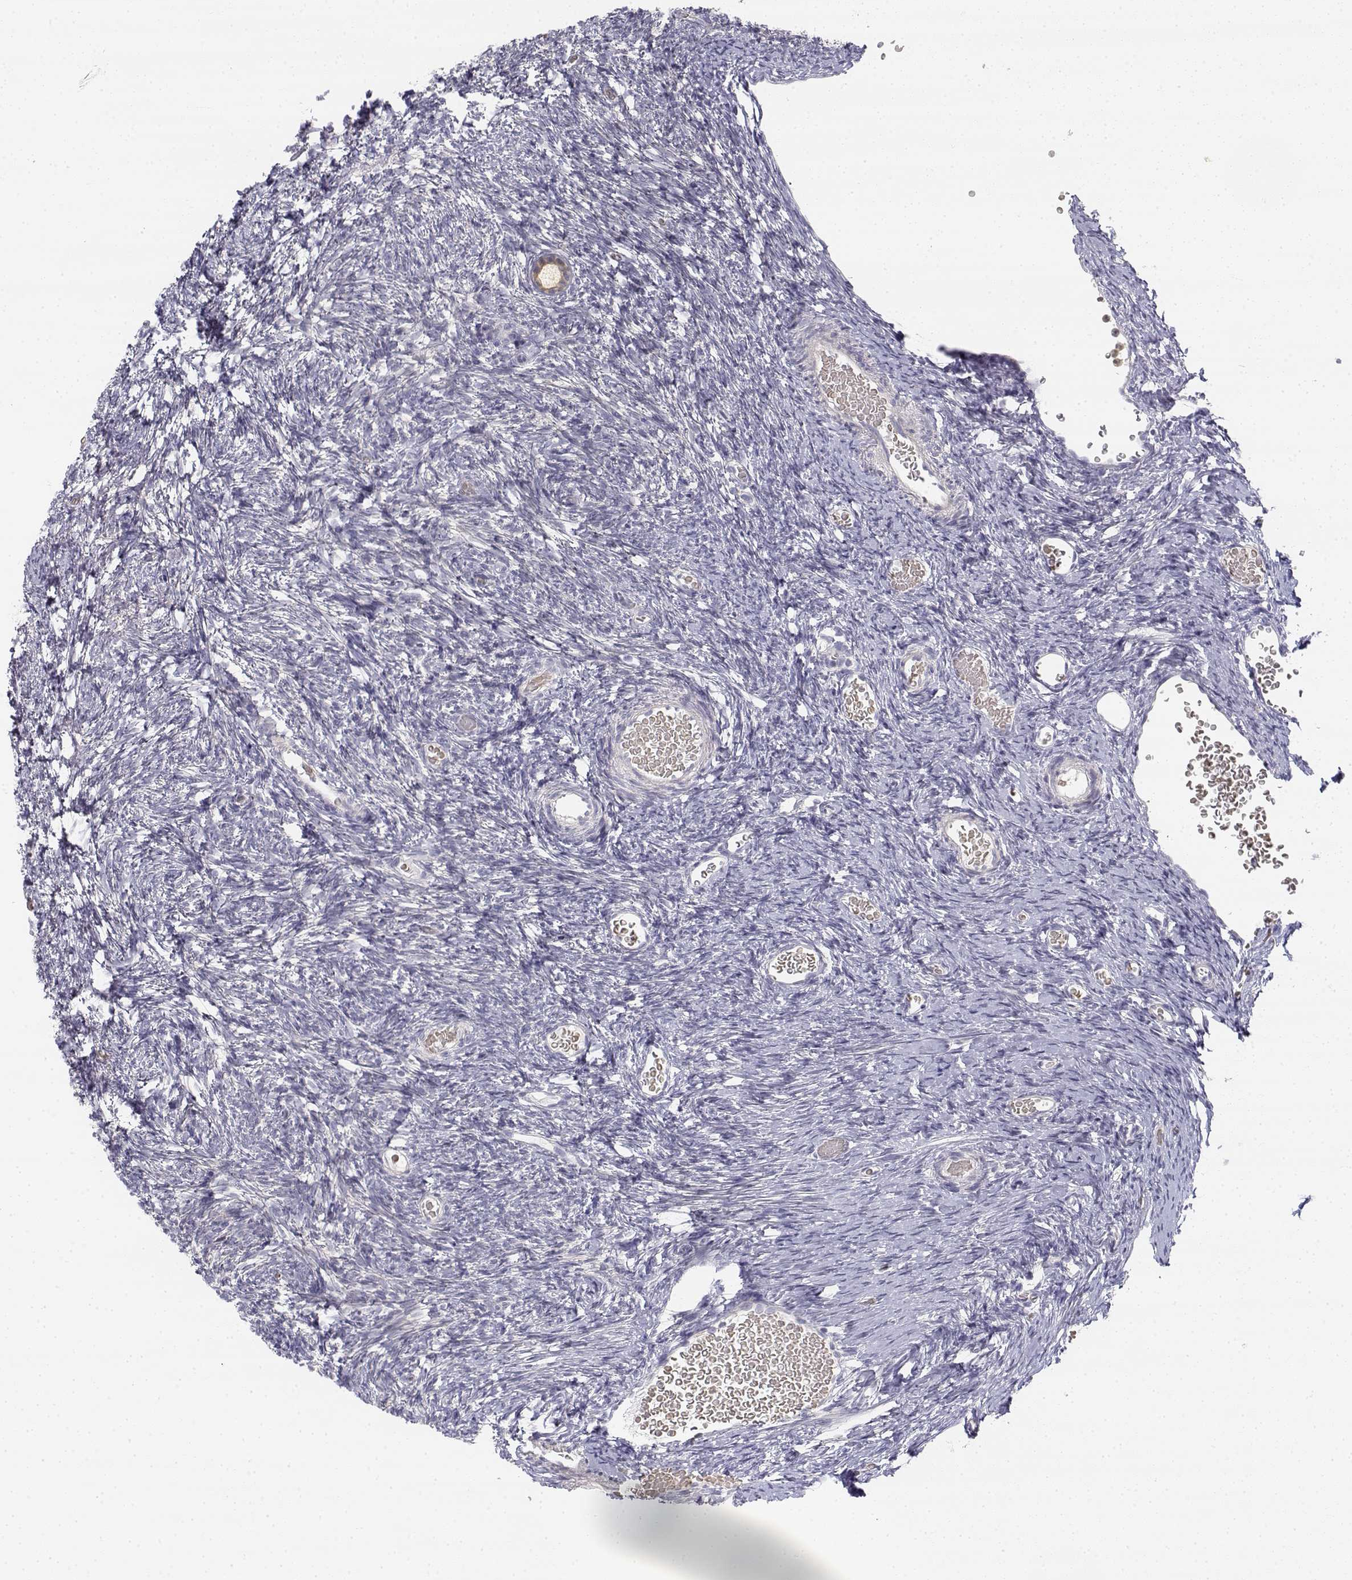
{"staining": {"intensity": "weak", "quantity": ">75%", "location": "cytoplasmic/membranous"}, "tissue": "ovary", "cell_type": "Follicle cells", "image_type": "normal", "snomed": [{"axis": "morphology", "description": "Normal tissue, NOS"}, {"axis": "topography", "description": "Ovary"}], "caption": "Protein analysis of unremarkable ovary shows weak cytoplasmic/membranous expression in approximately >75% of follicle cells.", "gene": "GLIPR1L2", "patient": {"sex": "female", "age": 39}}